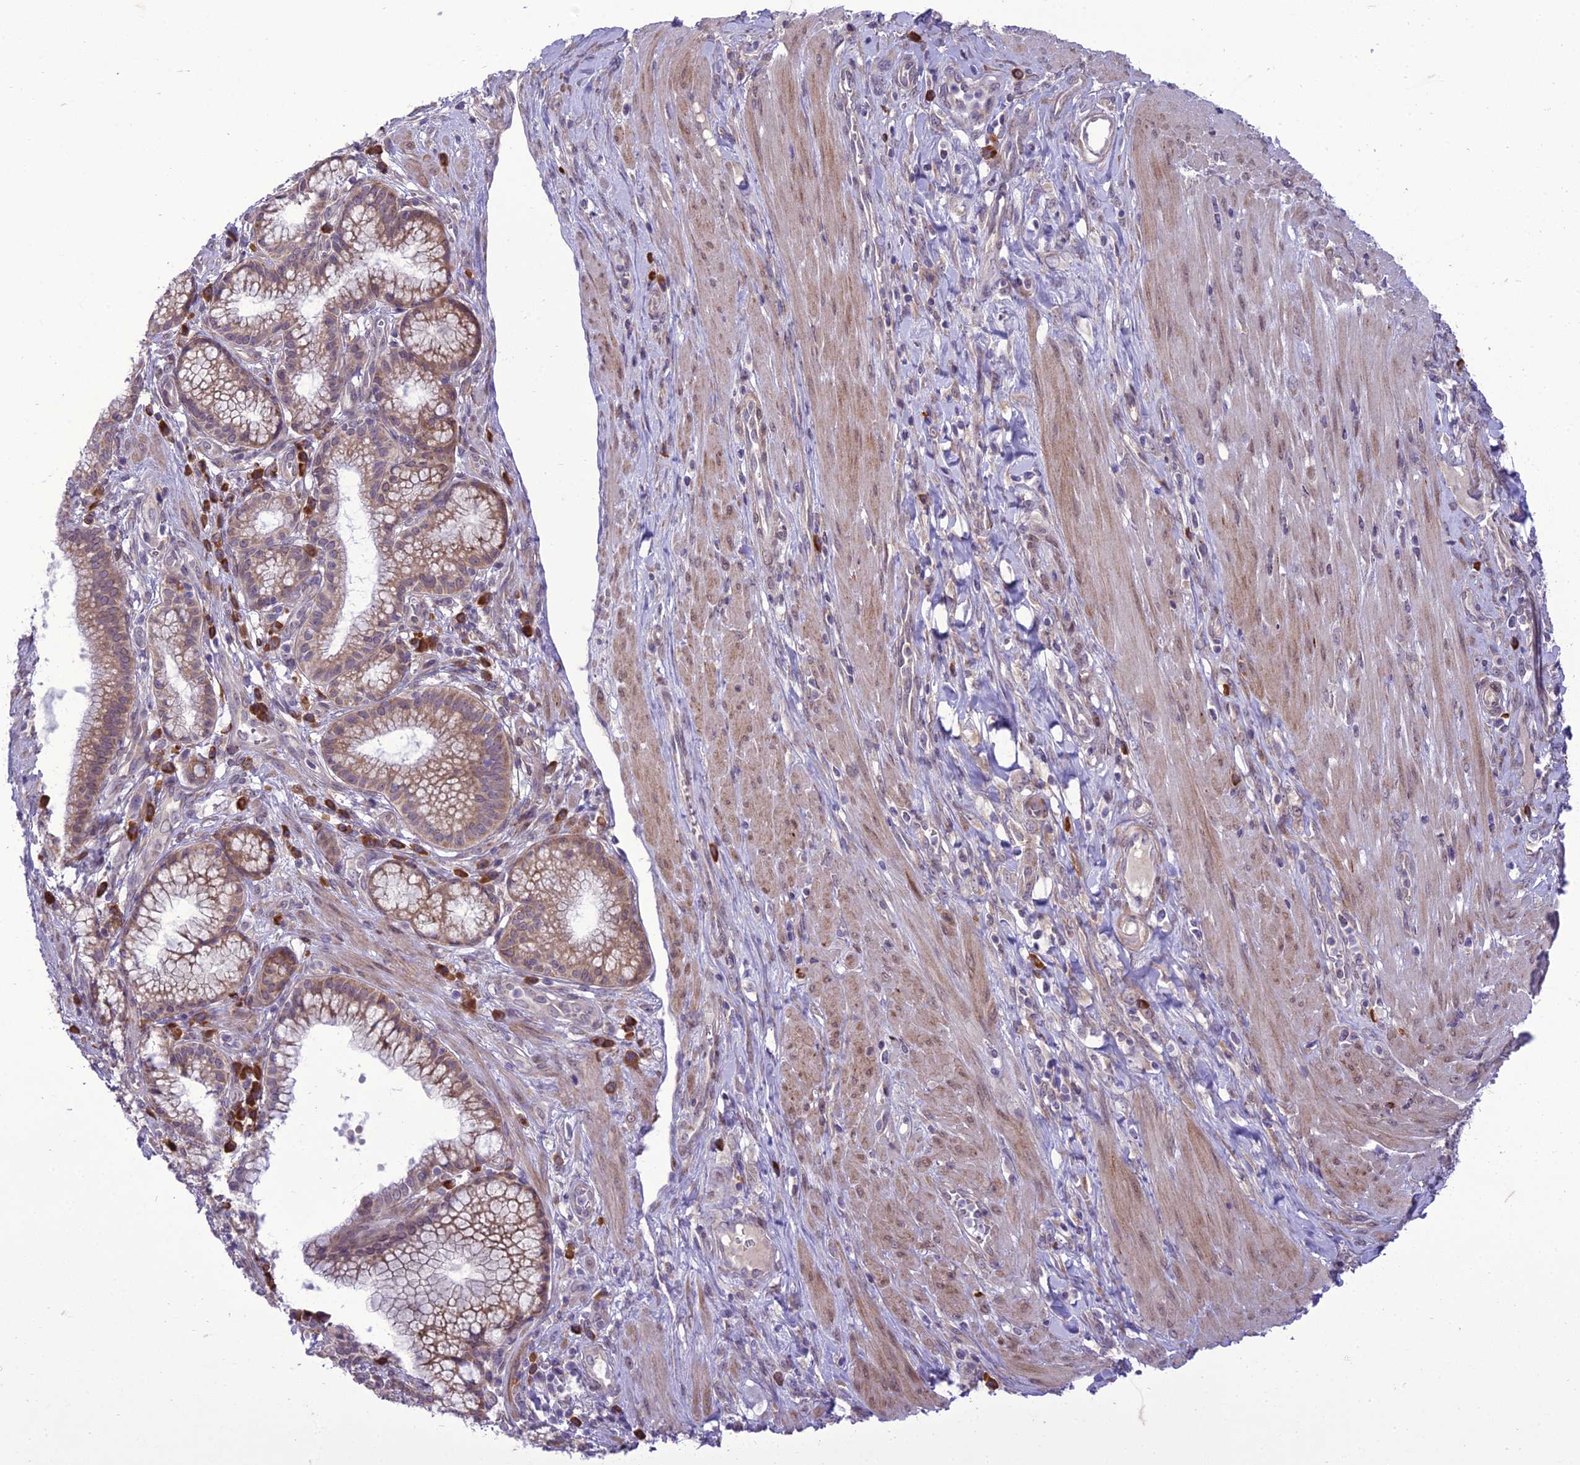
{"staining": {"intensity": "moderate", "quantity": ">75%", "location": "cytoplasmic/membranous"}, "tissue": "pancreatic cancer", "cell_type": "Tumor cells", "image_type": "cancer", "snomed": [{"axis": "morphology", "description": "Adenocarcinoma, NOS"}, {"axis": "topography", "description": "Pancreas"}], "caption": "Immunohistochemistry (IHC) (DAB (3,3'-diaminobenzidine)) staining of adenocarcinoma (pancreatic) exhibits moderate cytoplasmic/membranous protein positivity in approximately >75% of tumor cells.", "gene": "NEURL2", "patient": {"sex": "male", "age": 72}}